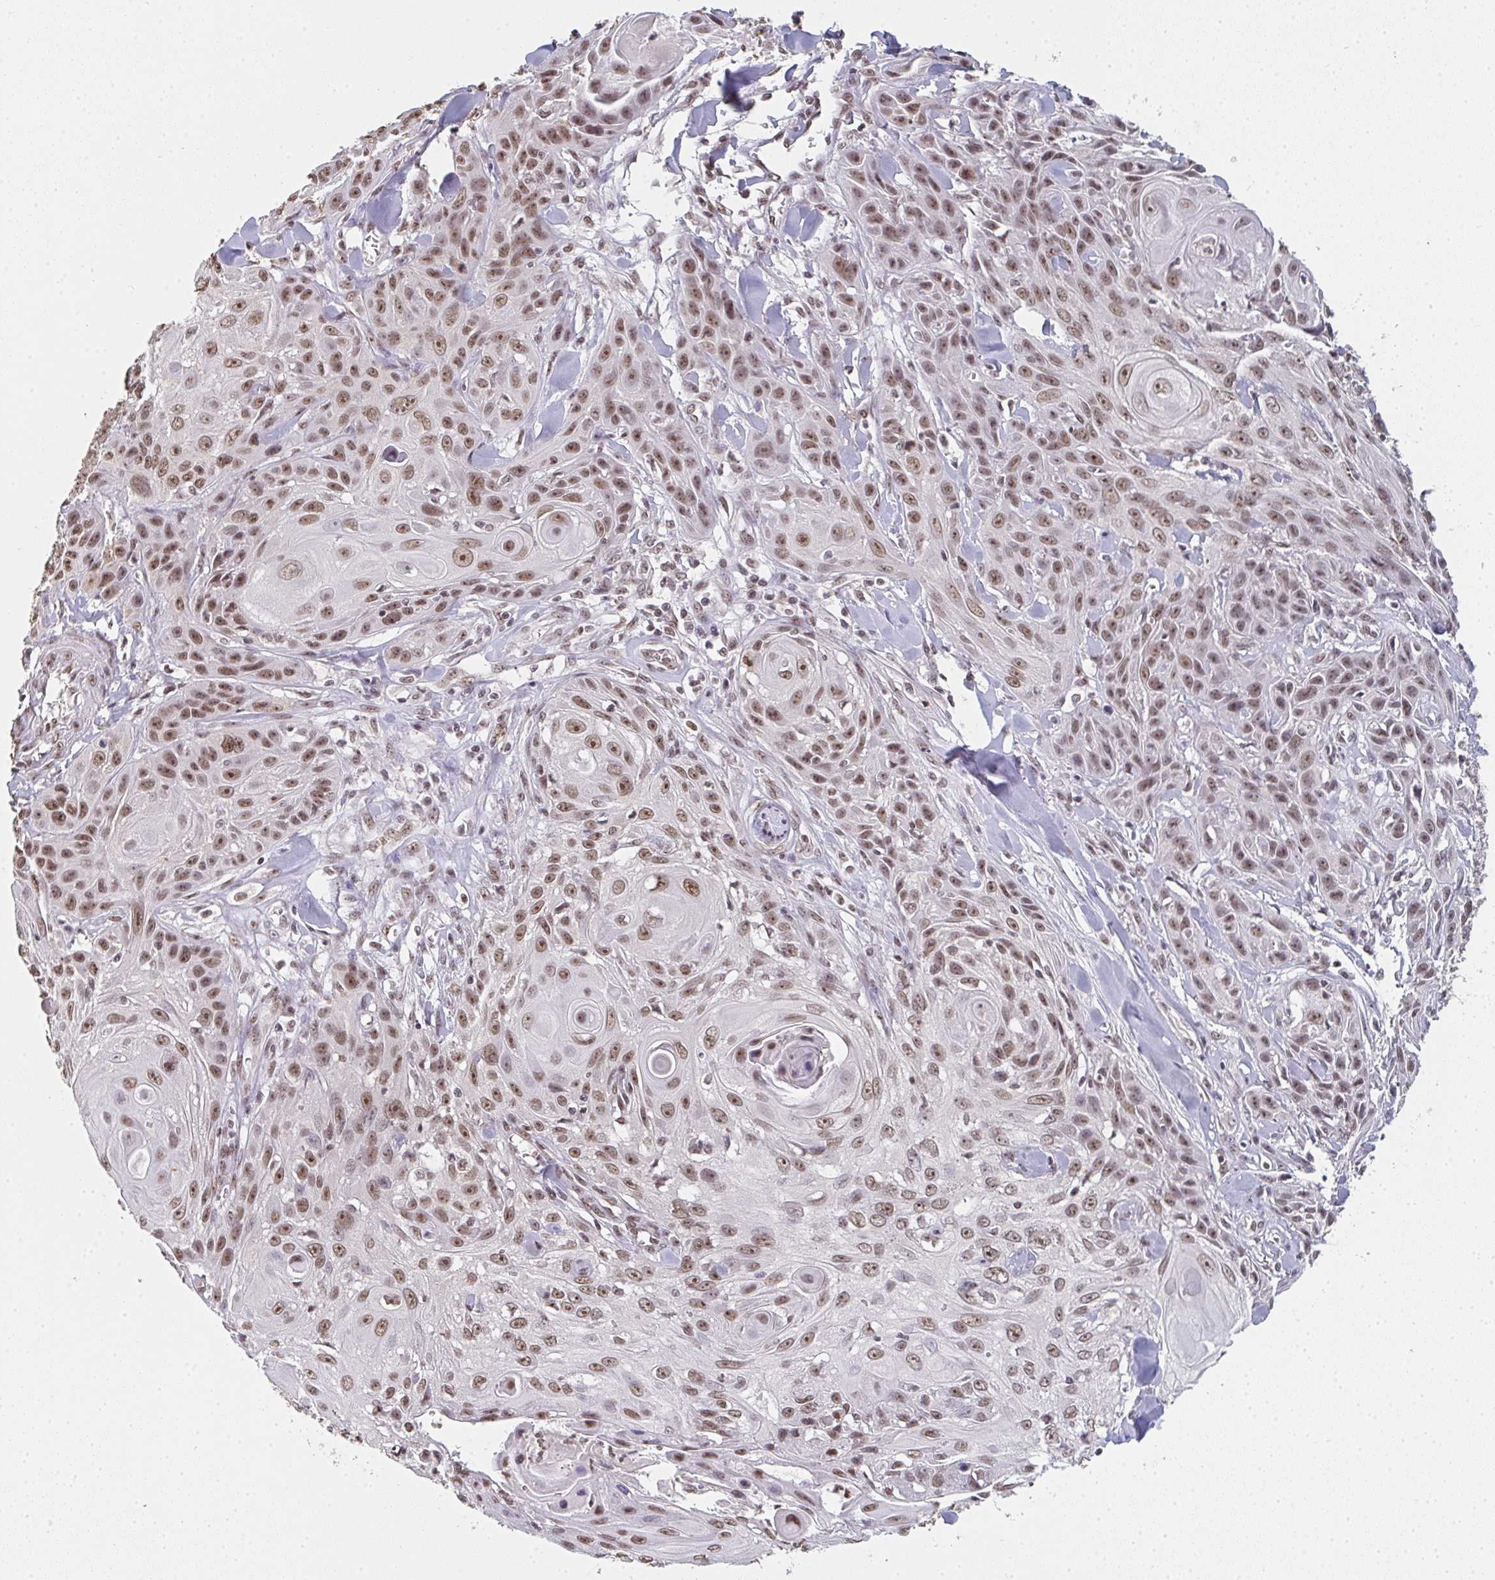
{"staining": {"intensity": "moderate", "quantity": ">75%", "location": "nuclear"}, "tissue": "skin cancer", "cell_type": "Tumor cells", "image_type": "cancer", "snomed": [{"axis": "morphology", "description": "Squamous cell carcinoma, NOS"}, {"axis": "topography", "description": "Skin"}, {"axis": "topography", "description": "Vulva"}], "caption": "DAB immunohistochemical staining of human skin cancer shows moderate nuclear protein positivity in approximately >75% of tumor cells. (brown staining indicates protein expression, while blue staining denotes nuclei).", "gene": "DKC1", "patient": {"sex": "female", "age": 83}}